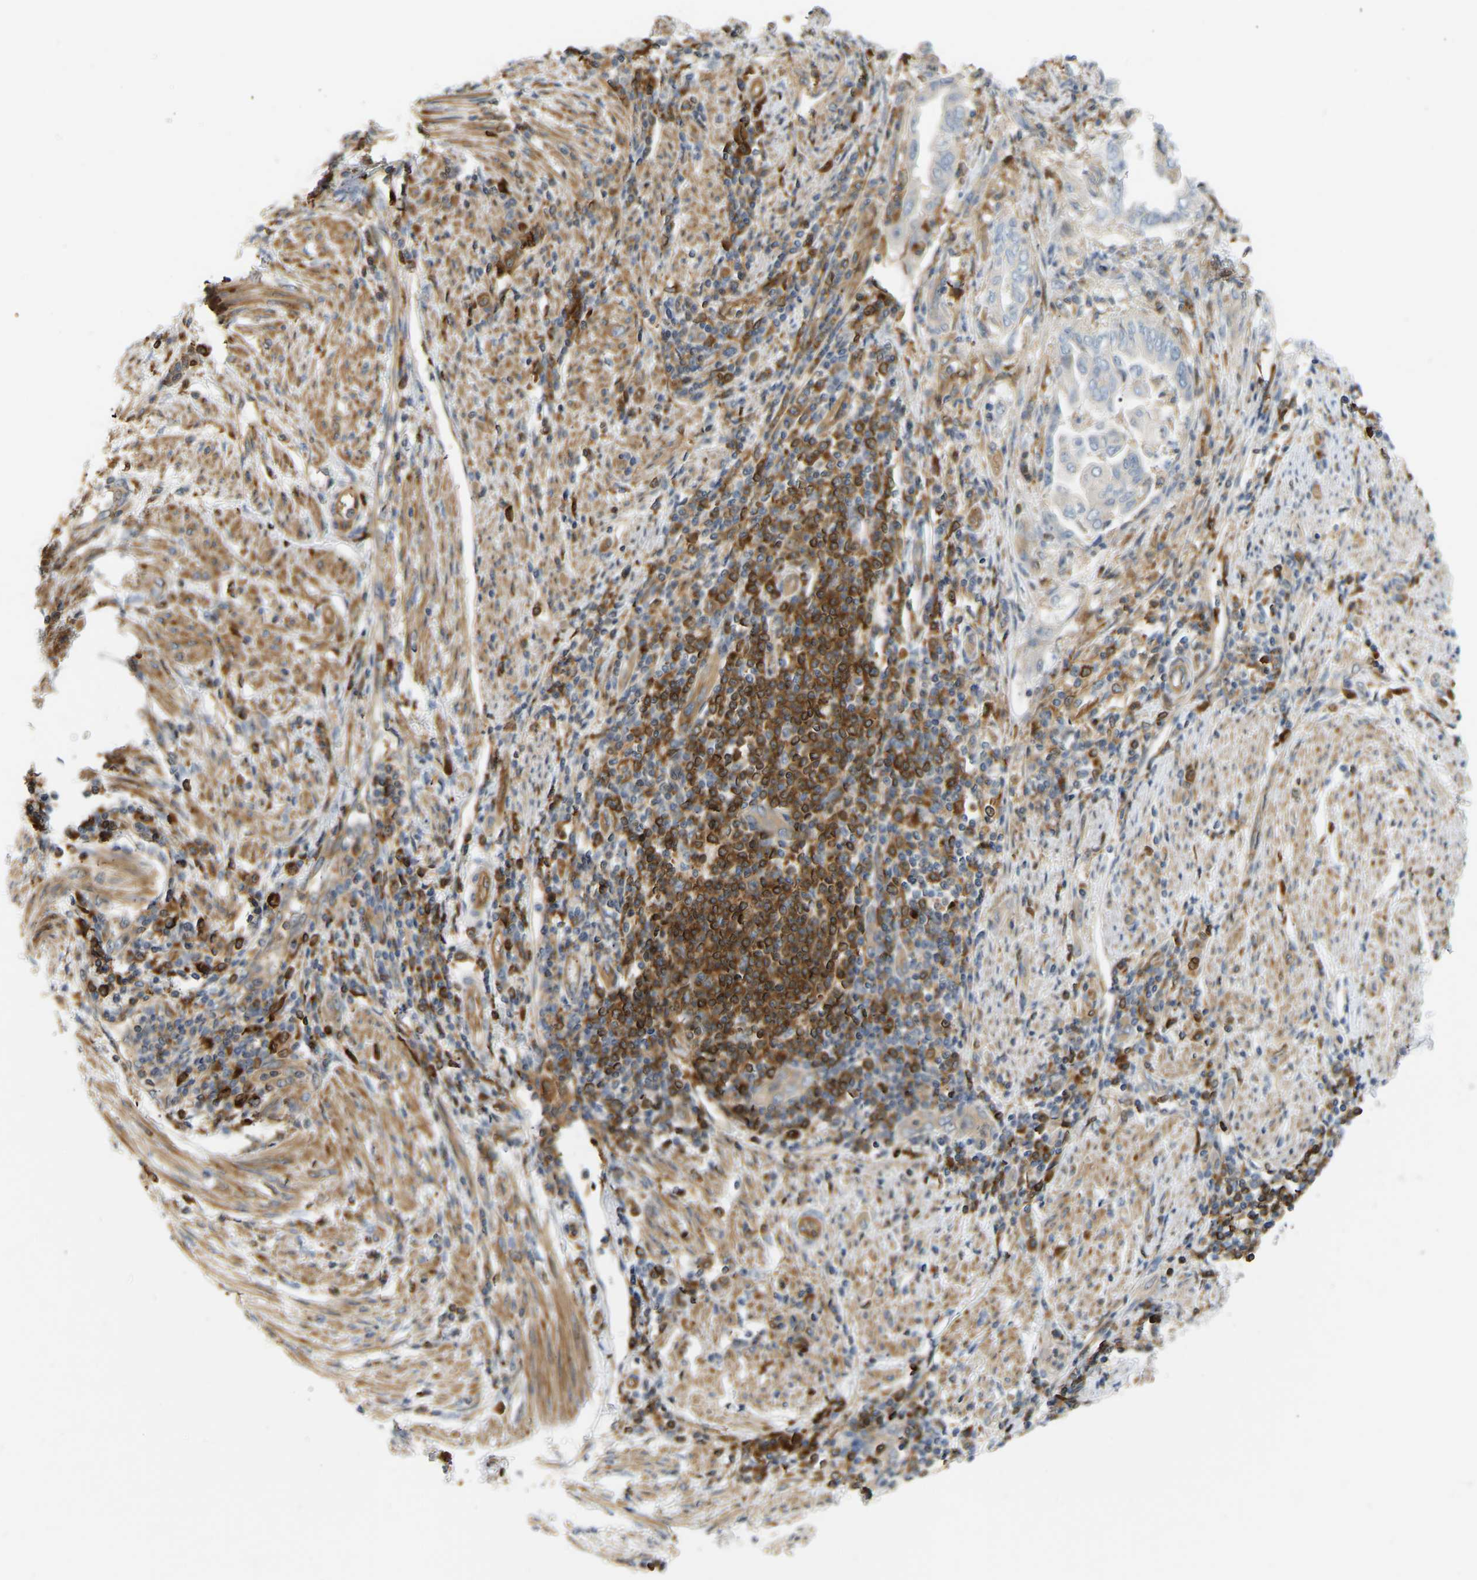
{"staining": {"intensity": "negative", "quantity": "none", "location": "none"}, "tissue": "endometrial cancer", "cell_type": "Tumor cells", "image_type": "cancer", "snomed": [{"axis": "morphology", "description": "Adenocarcinoma, NOS"}, {"axis": "topography", "description": "Uterus"}, {"axis": "topography", "description": "Endometrium"}], "caption": "A histopathology image of endometrial cancer stained for a protein displays no brown staining in tumor cells.", "gene": "PLCG2", "patient": {"sex": "female", "age": 70}}